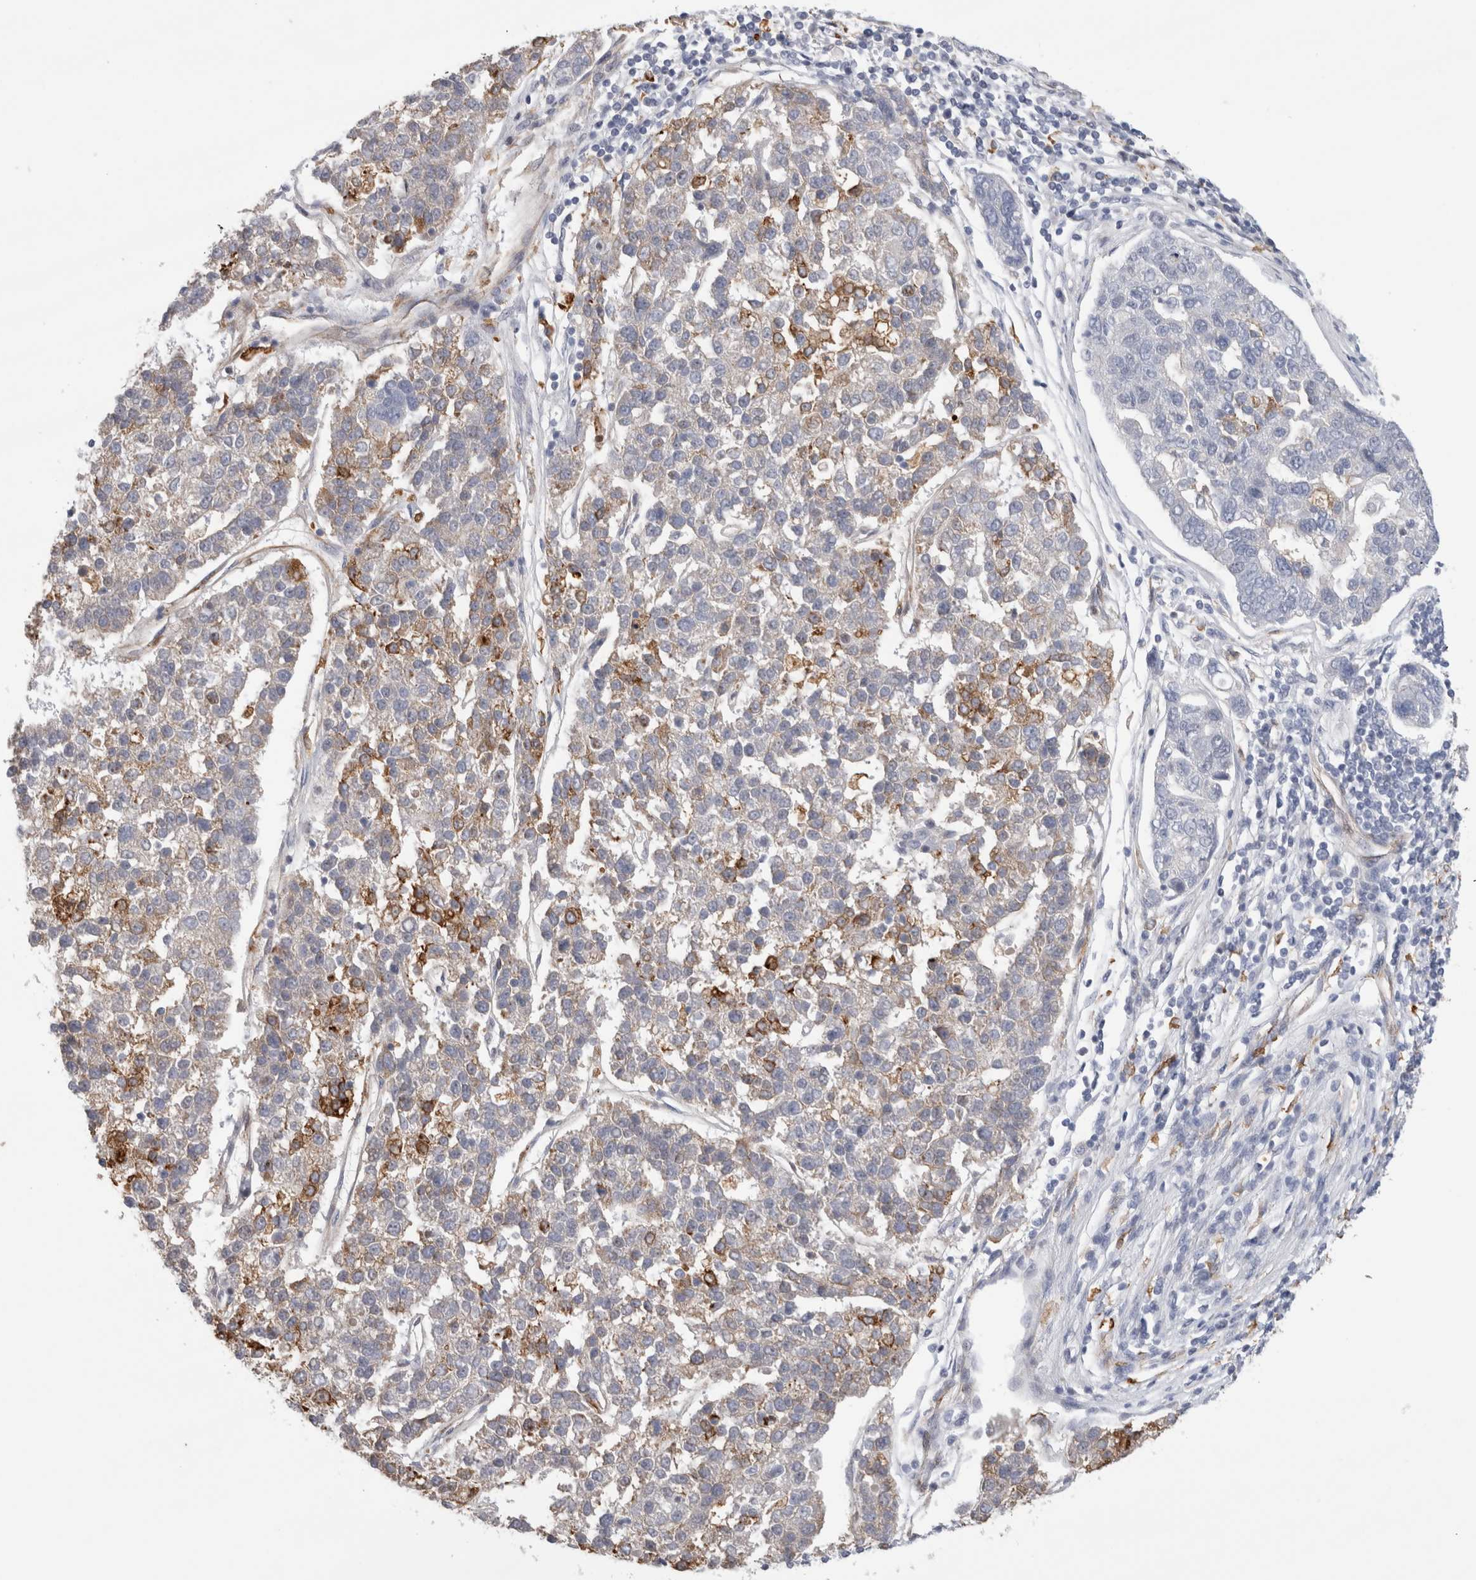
{"staining": {"intensity": "moderate", "quantity": "<25%", "location": "cytoplasmic/membranous"}, "tissue": "pancreatic cancer", "cell_type": "Tumor cells", "image_type": "cancer", "snomed": [{"axis": "morphology", "description": "Adenocarcinoma, NOS"}, {"axis": "topography", "description": "Pancreas"}], "caption": "A brown stain shows moderate cytoplasmic/membranous staining of a protein in pancreatic adenocarcinoma tumor cells. The protein is shown in brown color, while the nuclei are stained blue.", "gene": "SYTL5", "patient": {"sex": "female", "age": 61}}